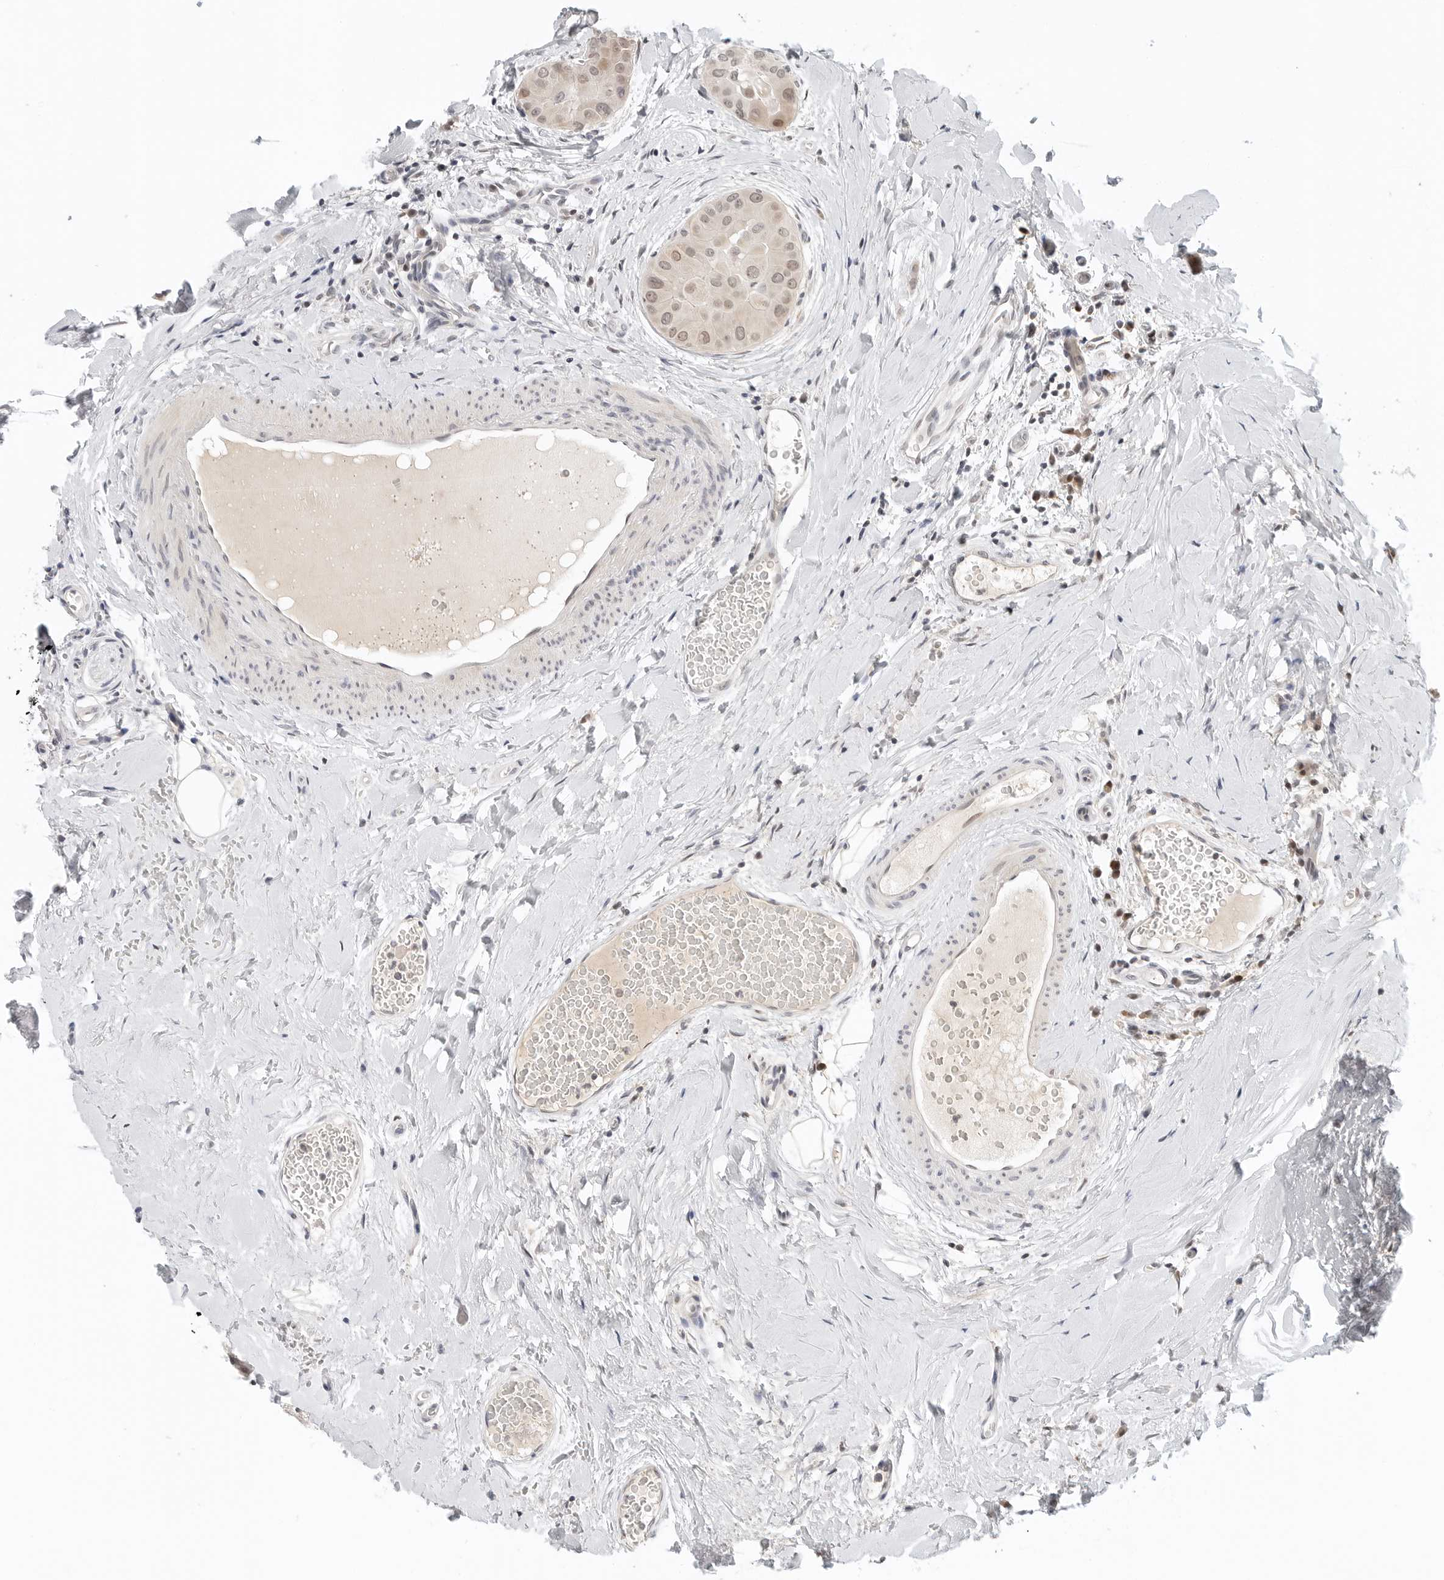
{"staining": {"intensity": "weak", "quantity": ">75%", "location": "nuclear"}, "tissue": "thyroid cancer", "cell_type": "Tumor cells", "image_type": "cancer", "snomed": [{"axis": "morphology", "description": "Papillary adenocarcinoma, NOS"}, {"axis": "topography", "description": "Thyroid gland"}], "caption": "Protein expression analysis of human thyroid cancer reveals weak nuclear expression in approximately >75% of tumor cells. The staining was performed using DAB (3,3'-diaminobenzidine), with brown indicating positive protein expression. Nuclei are stained blue with hematoxylin.", "gene": "TSEN2", "patient": {"sex": "male", "age": 33}}